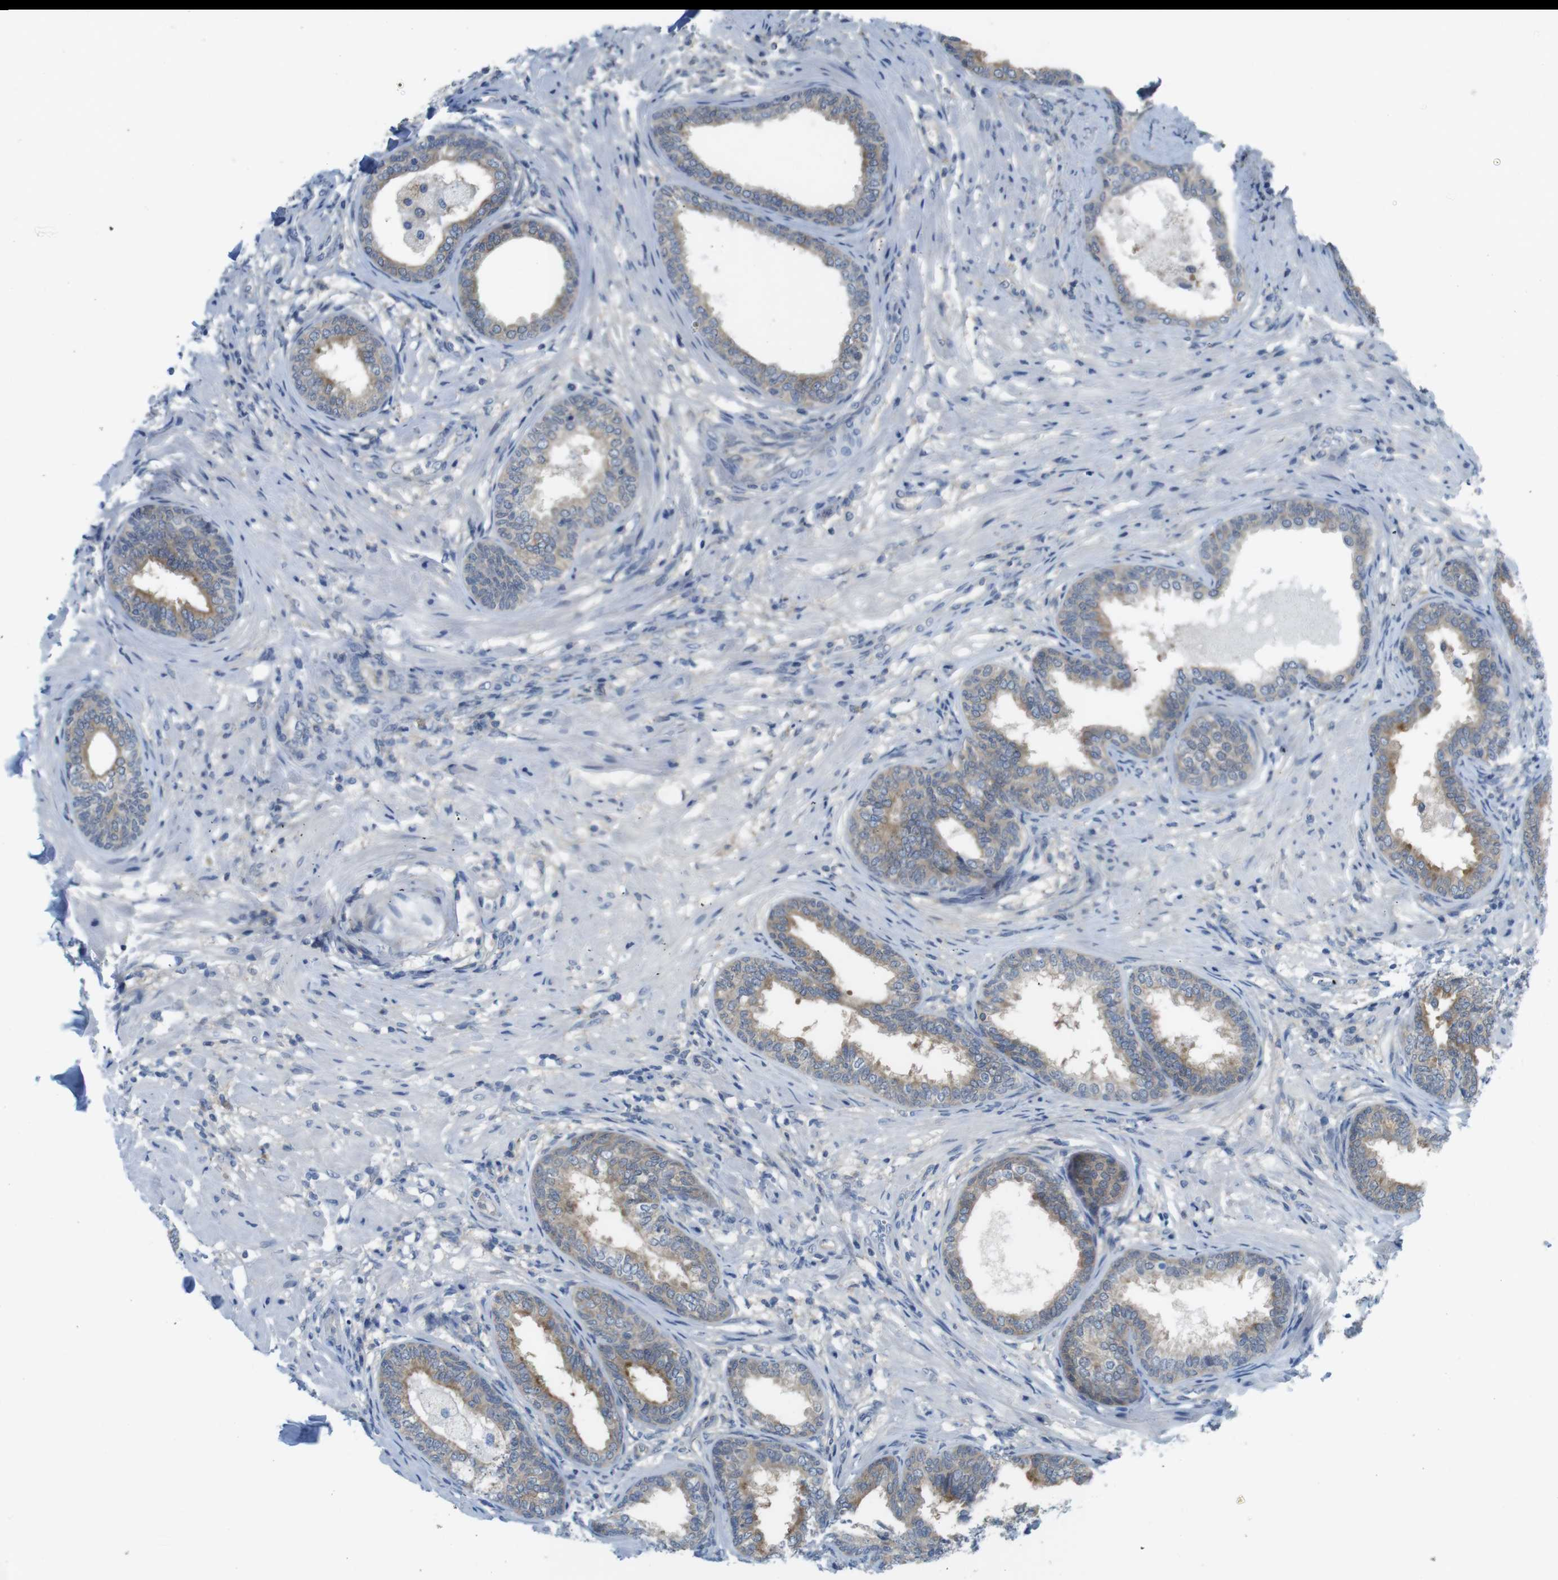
{"staining": {"intensity": "weak", "quantity": "25%-75%", "location": "cytoplasmic/membranous"}, "tissue": "prostate", "cell_type": "Glandular cells", "image_type": "normal", "snomed": [{"axis": "morphology", "description": "Normal tissue, NOS"}, {"axis": "topography", "description": "Prostate"}], "caption": "Immunohistochemistry (IHC) micrograph of normal prostate: human prostate stained using immunohistochemistry (IHC) shows low levels of weak protein expression localized specifically in the cytoplasmic/membranous of glandular cells, appearing as a cytoplasmic/membranous brown color.", "gene": "CASP2", "patient": {"sex": "male", "age": 76}}